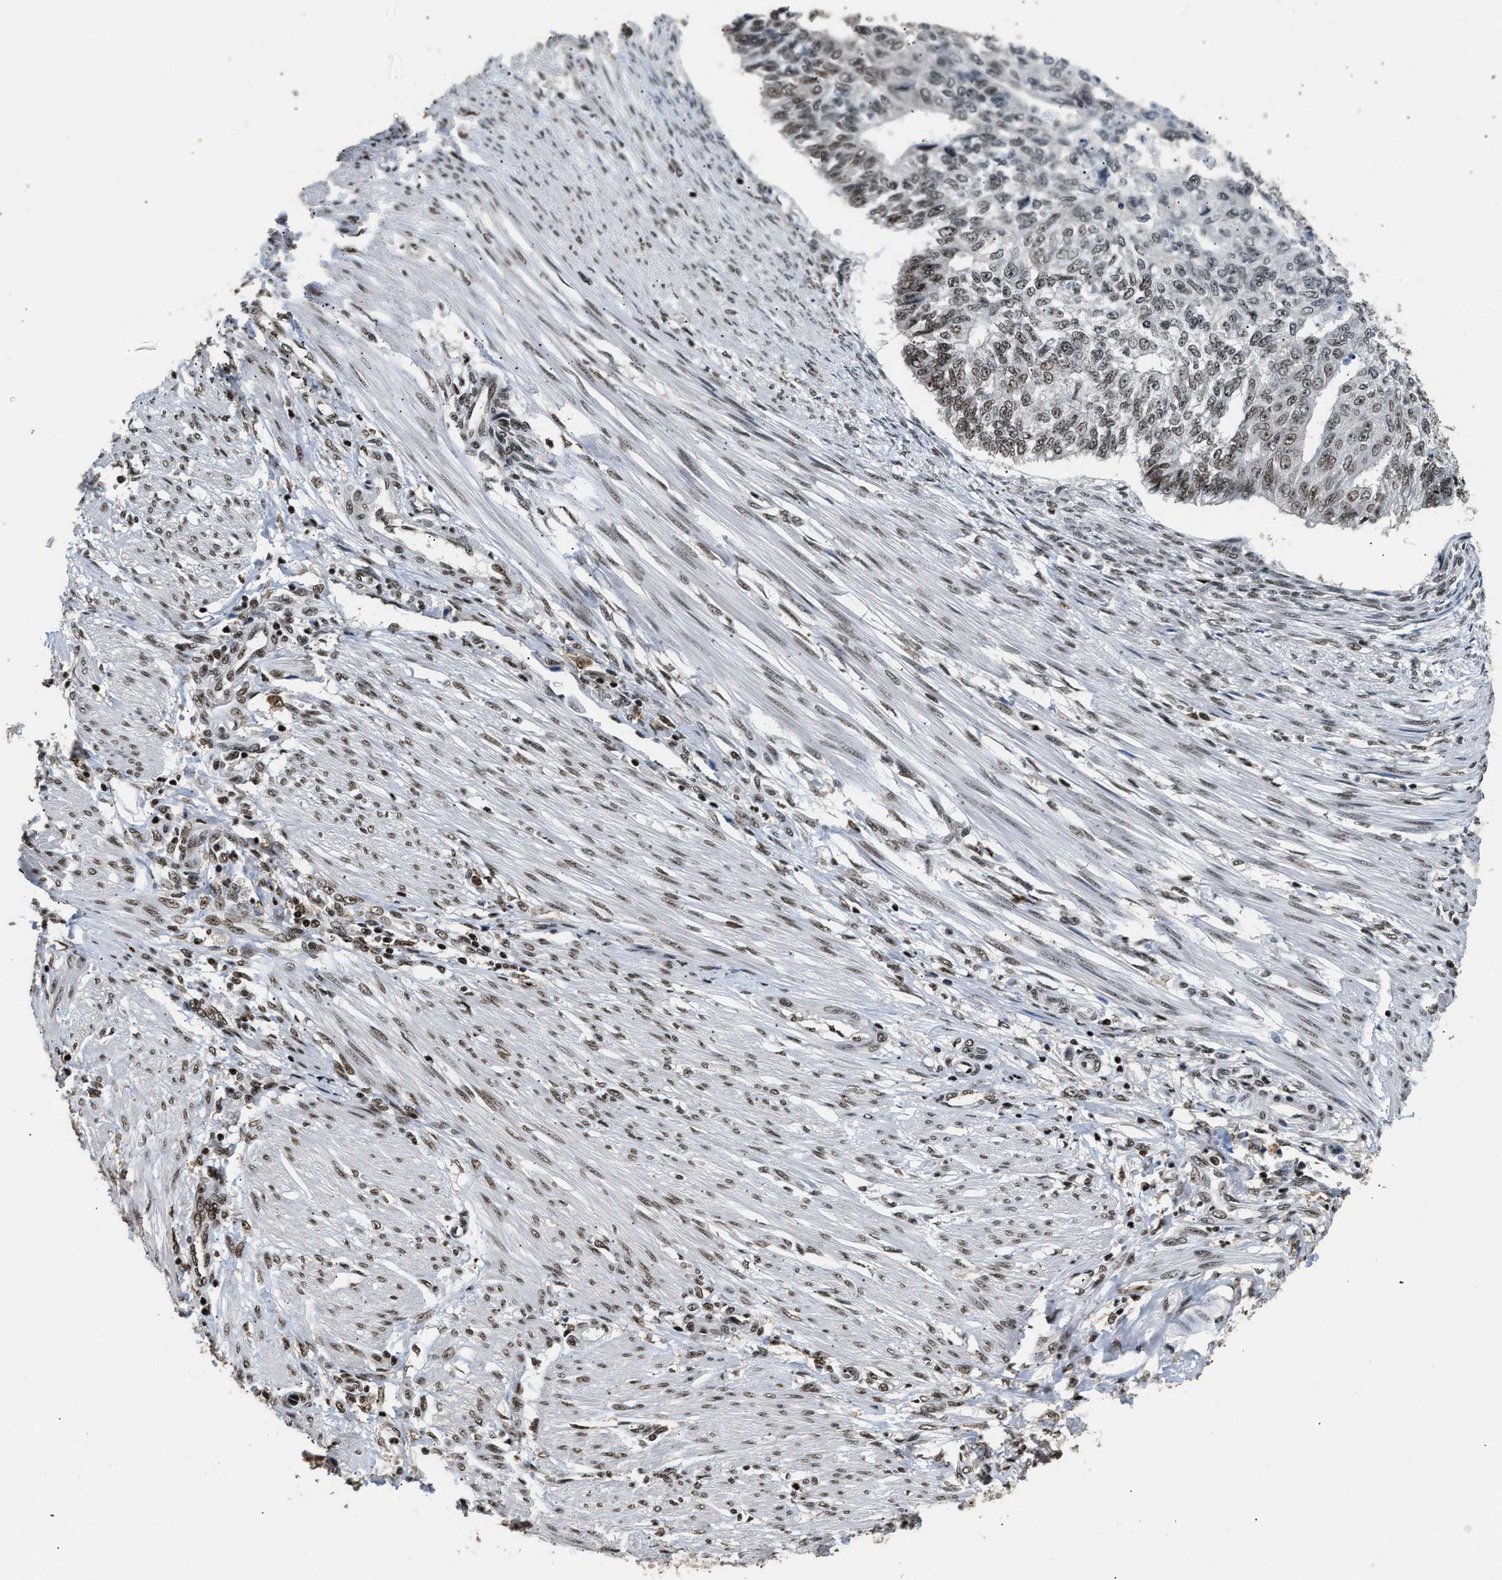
{"staining": {"intensity": "weak", "quantity": ">75%", "location": "nuclear"}, "tissue": "endometrial cancer", "cell_type": "Tumor cells", "image_type": "cancer", "snomed": [{"axis": "morphology", "description": "Adenocarcinoma, NOS"}, {"axis": "topography", "description": "Endometrium"}], "caption": "A photomicrograph showing weak nuclear positivity in about >75% of tumor cells in adenocarcinoma (endometrial), as visualized by brown immunohistochemical staining.", "gene": "RAD21", "patient": {"sex": "female", "age": 32}}